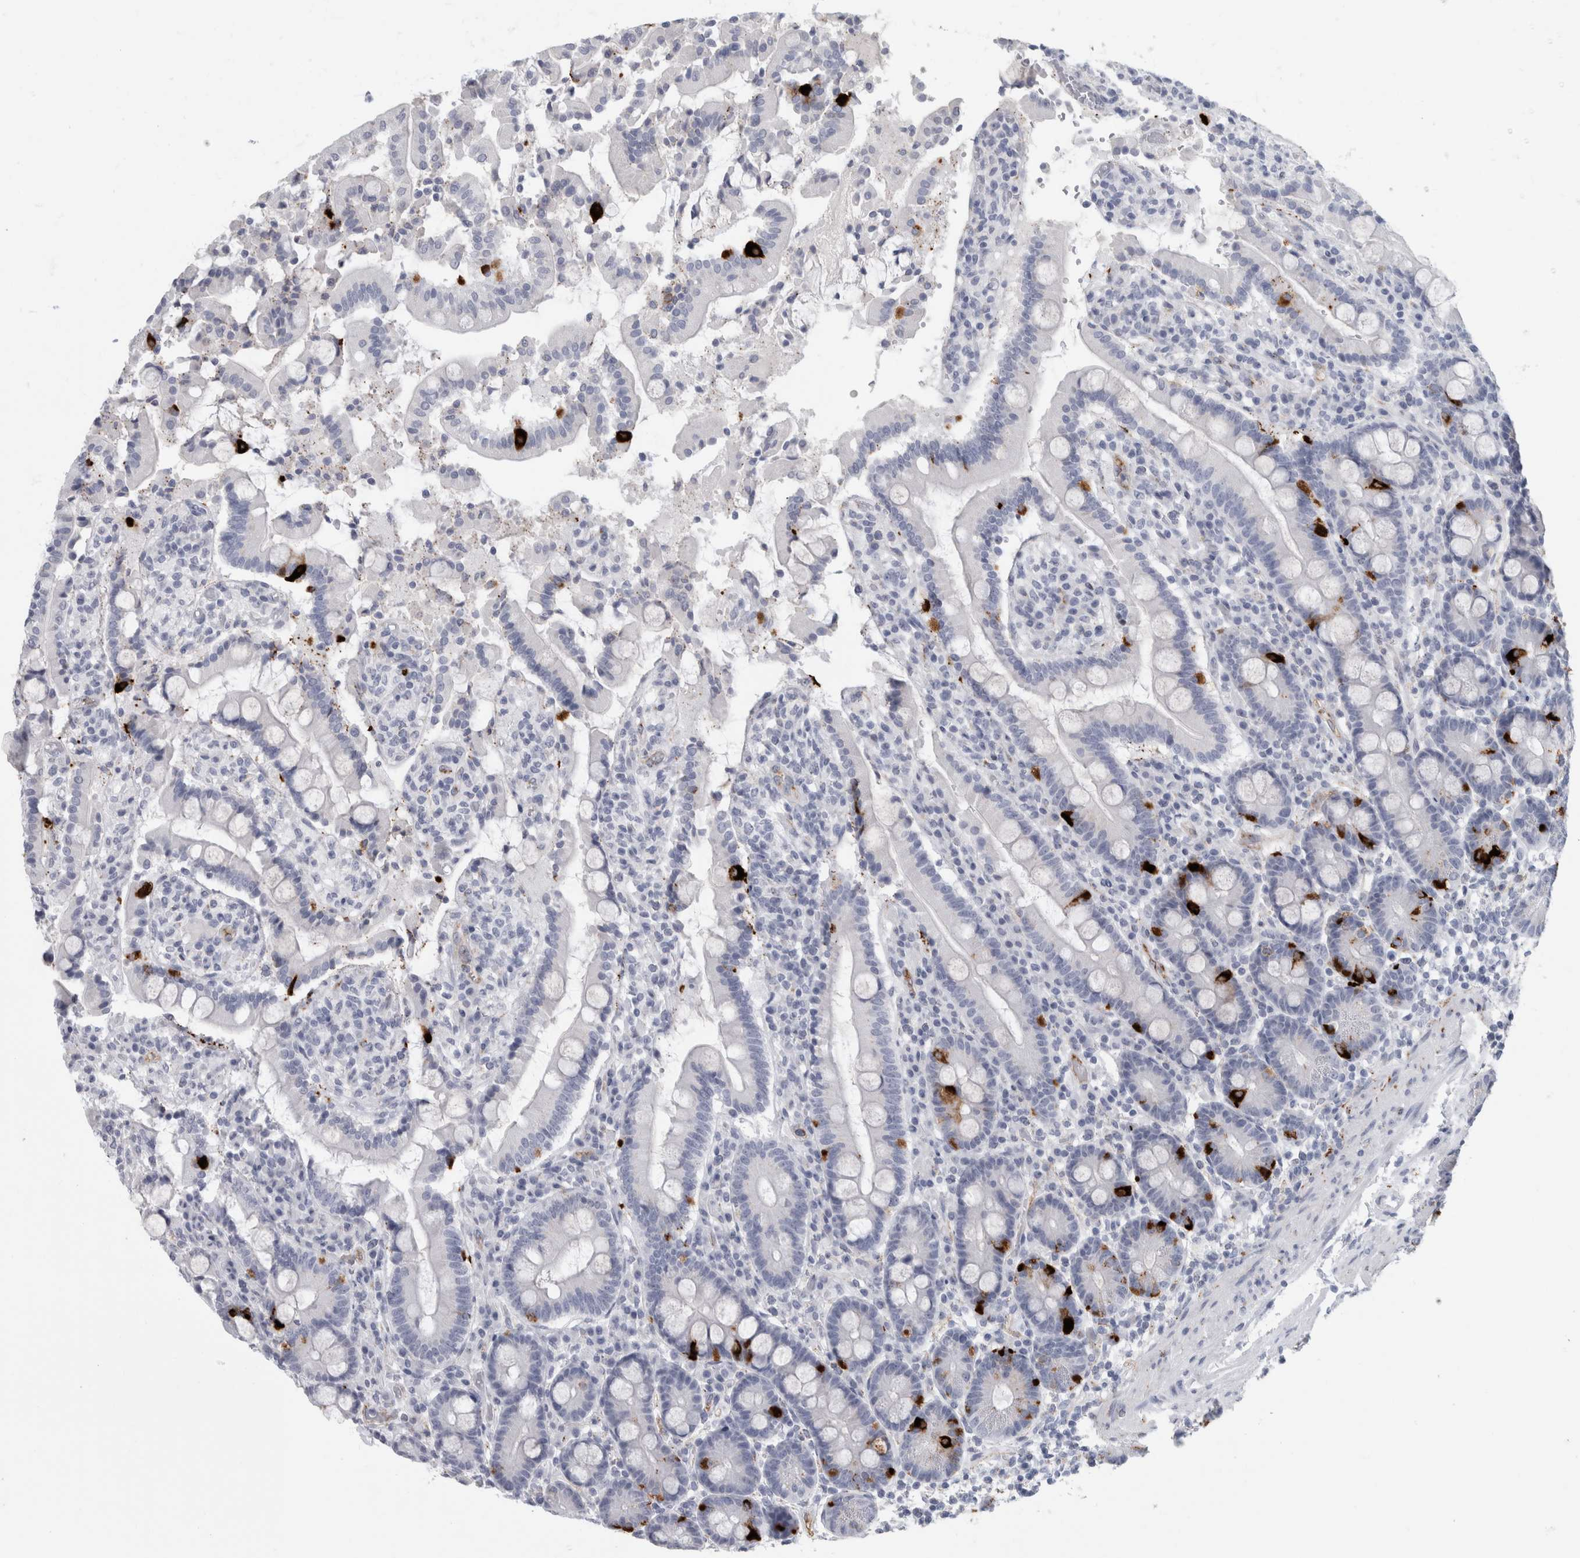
{"staining": {"intensity": "strong", "quantity": "<25%", "location": "cytoplasmic/membranous"}, "tissue": "duodenum", "cell_type": "Glandular cells", "image_type": "normal", "snomed": [{"axis": "morphology", "description": "Normal tissue, NOS"}, {"axis": "topography", "description": "Small intestine, NOS"}], "caption": "Immunohistochemical staining of benign duodenum shows strong cytoplasmic/membranous protein staining in about <25% of glandular cells. (DAB (3,3'-diaminobenzidine) IHC, brown staining for protein, blue staining for nuclei).", "gene": "CPE", "patient": {"sex": "female", "age": 71}}